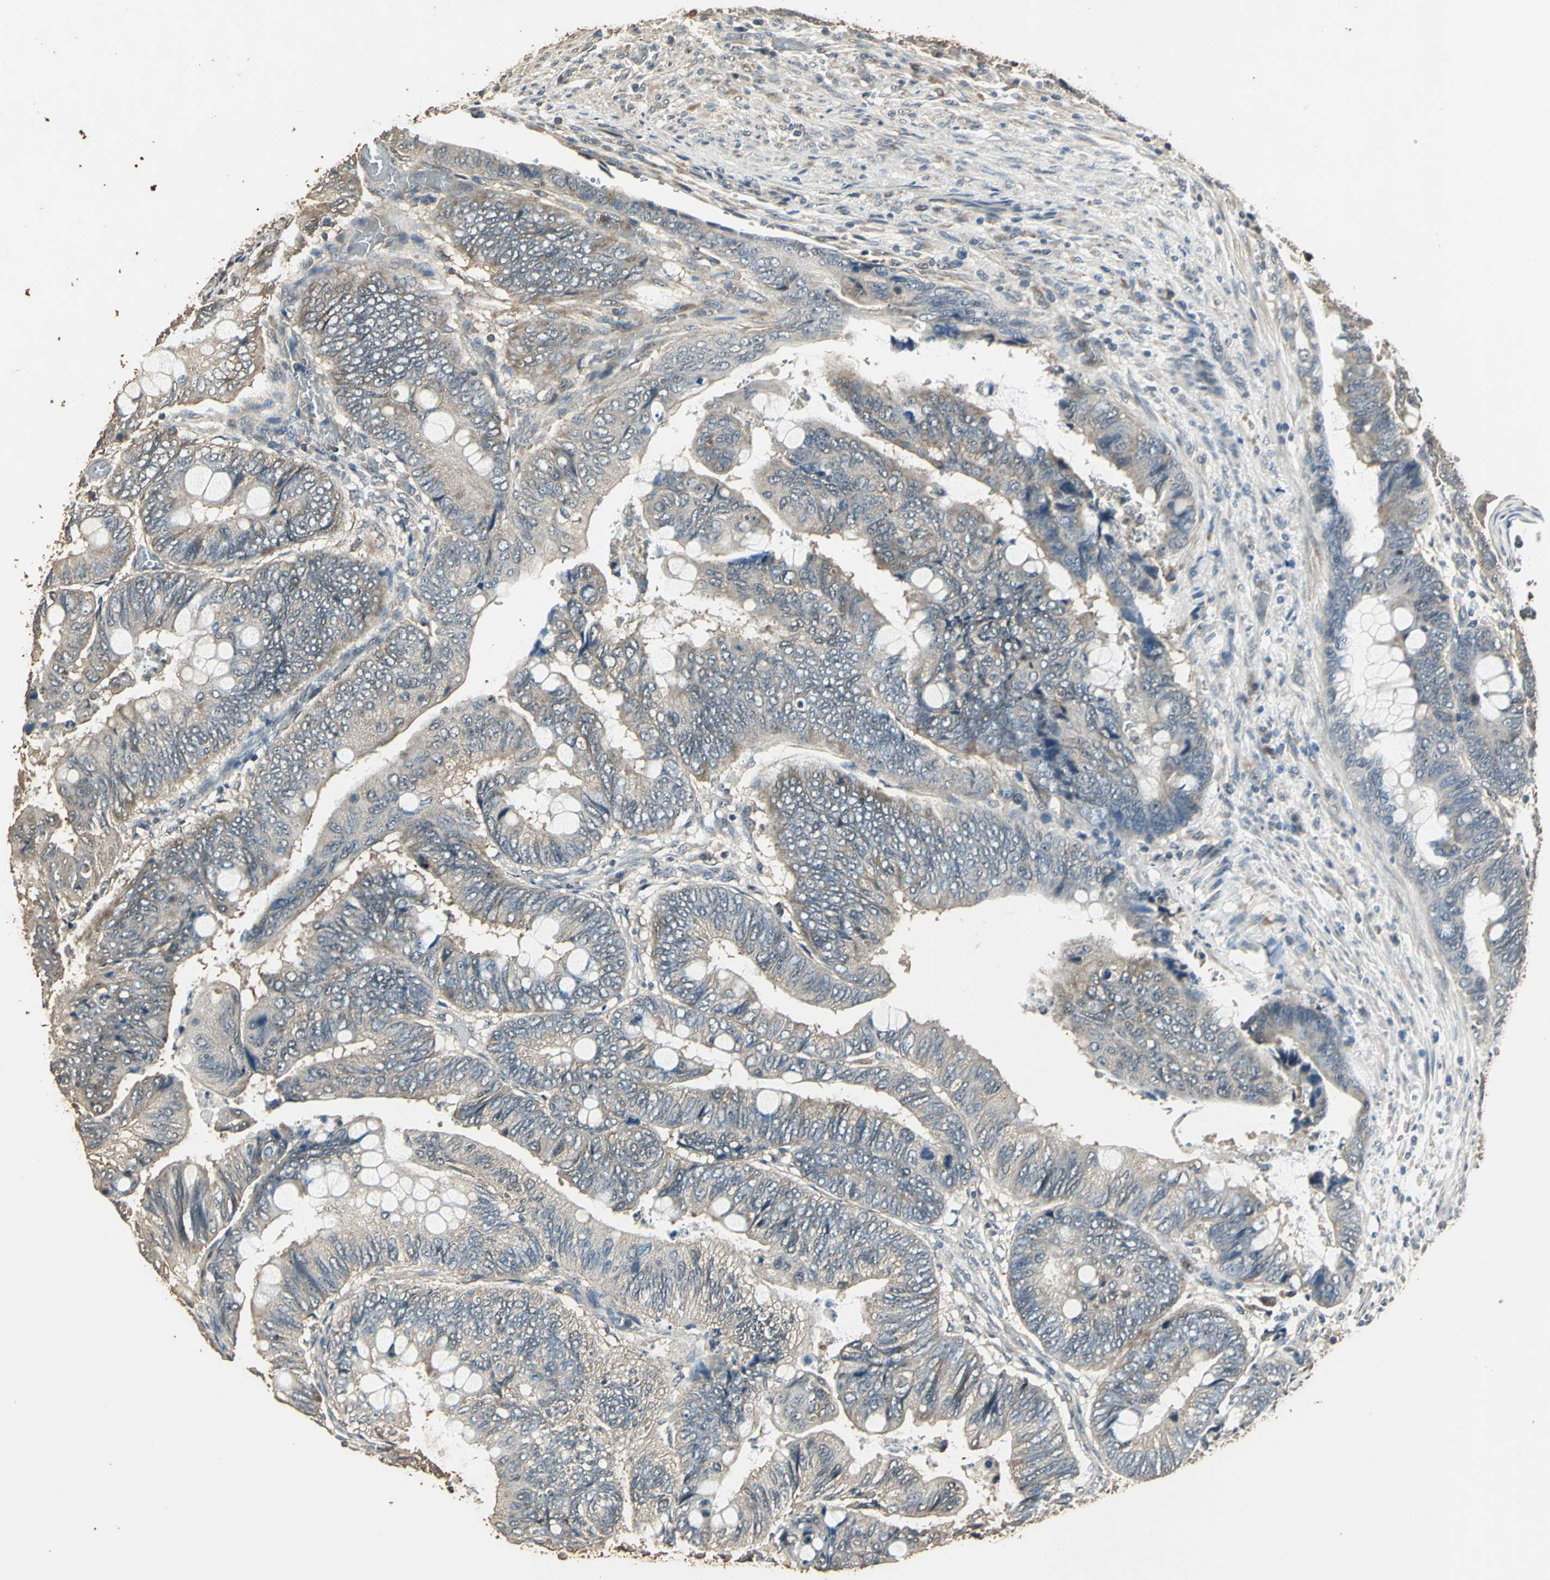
{"staining": {"intensity": "weak", "quantity": ">75%", "location": "cytoplasmic/membranous"}, "tissue": "colorectal cancer", "cell_type": "Tumor cells", "image_type": "cancer", "snomed": [{"axis": "morphology", "description": "Normal tissue, NOS"}, {"axis": "morphology", "description": "Adenocarcinoma, NOS"}, {"axis": "topography", "description": "Rectum"}, {"axis": "topography", "description": "Peripheral nerve tissue"}], "caption": "Colorectal cancer (adenocarcinoma) tissue shows weak cytoplasmic/membranous staining in approximately >75% of tumor cells, visualized by immunohistochemistry. The protein is shown in brown color, while the nuclei are stained blue.", "gene": "TMPRSS4", "patient": {"sex": "male", "age": 92}}